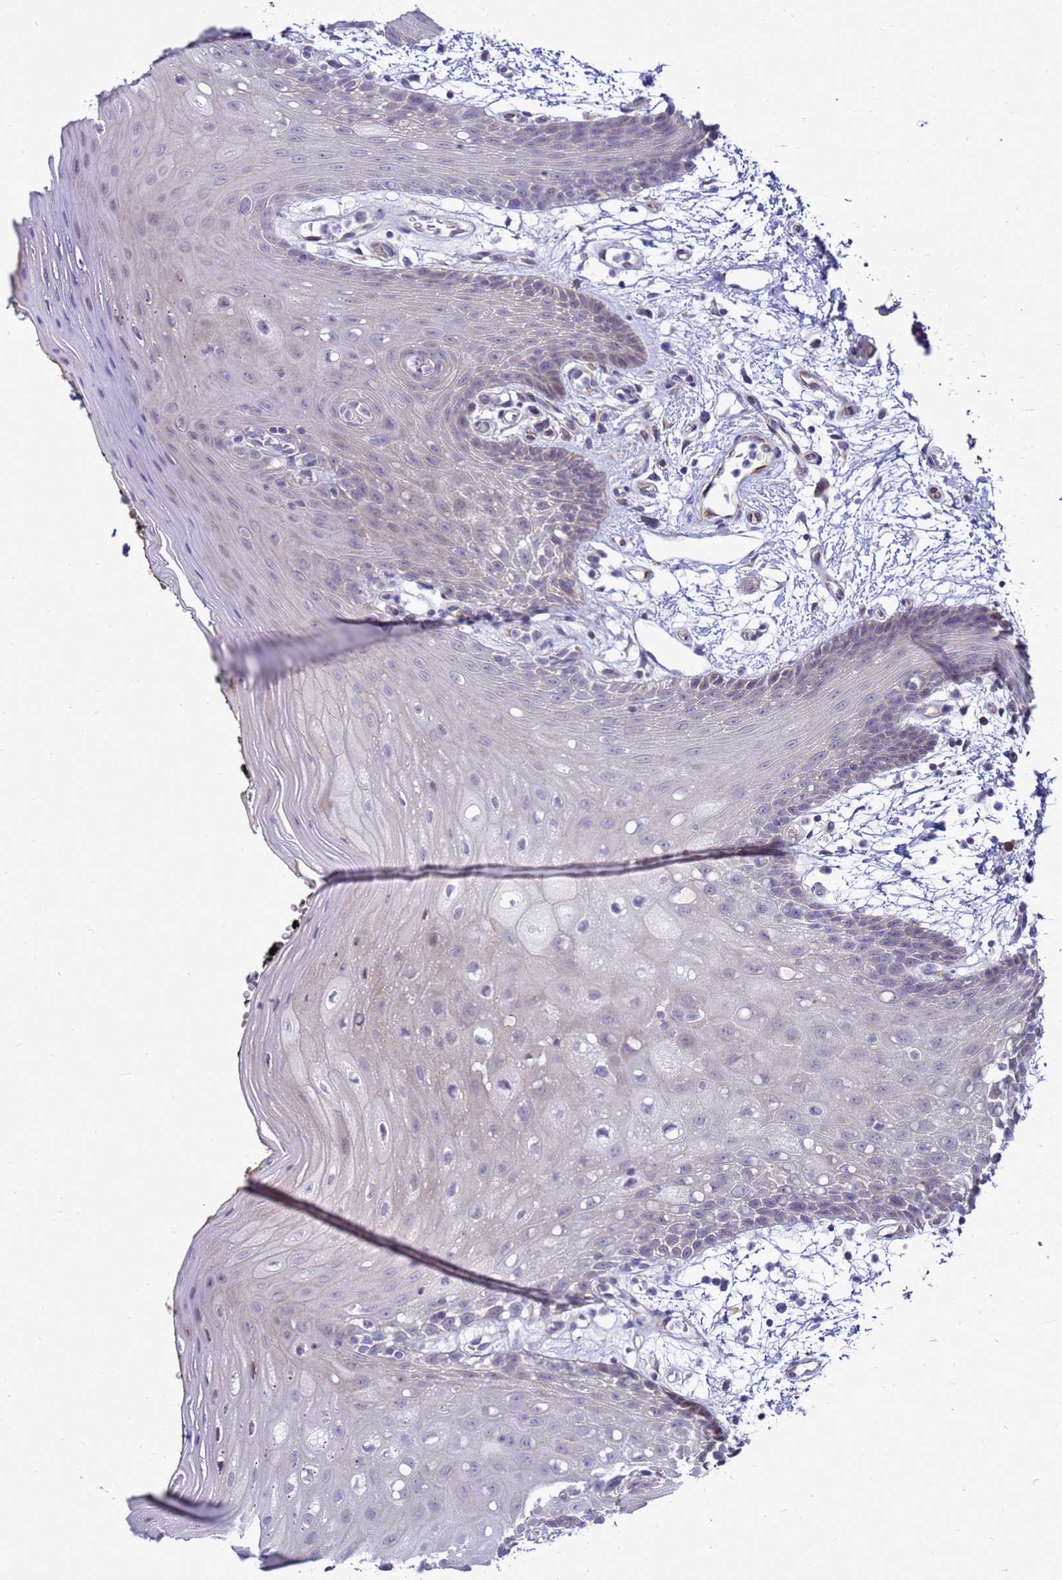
{"staining": {"intensity": "weak", "quantity": "<25%", "location": "cytoplasmic/membranous"}, "tissue": "oral mucosa", "cell_type": "Squamous epithelial cells", "image_type": "normal", "snomed": [{"axis": "morphology", "description": "Normal tissue, NOS"}, {"axis": "topography", "description": "Oral tissue"}, {"axis": "topography", "description": "Tounge, NOS"}], "caption": "Oral mucosa was stained to show a protein in brown. There is no significant staining in squamous epithelial cells. (Brightfield microscopy of DAB (3,3'-diaminobenzidine) IHC at high magnification).", "gene": "ENOPH1", "patient": {"sex": "female", "age": 59}}